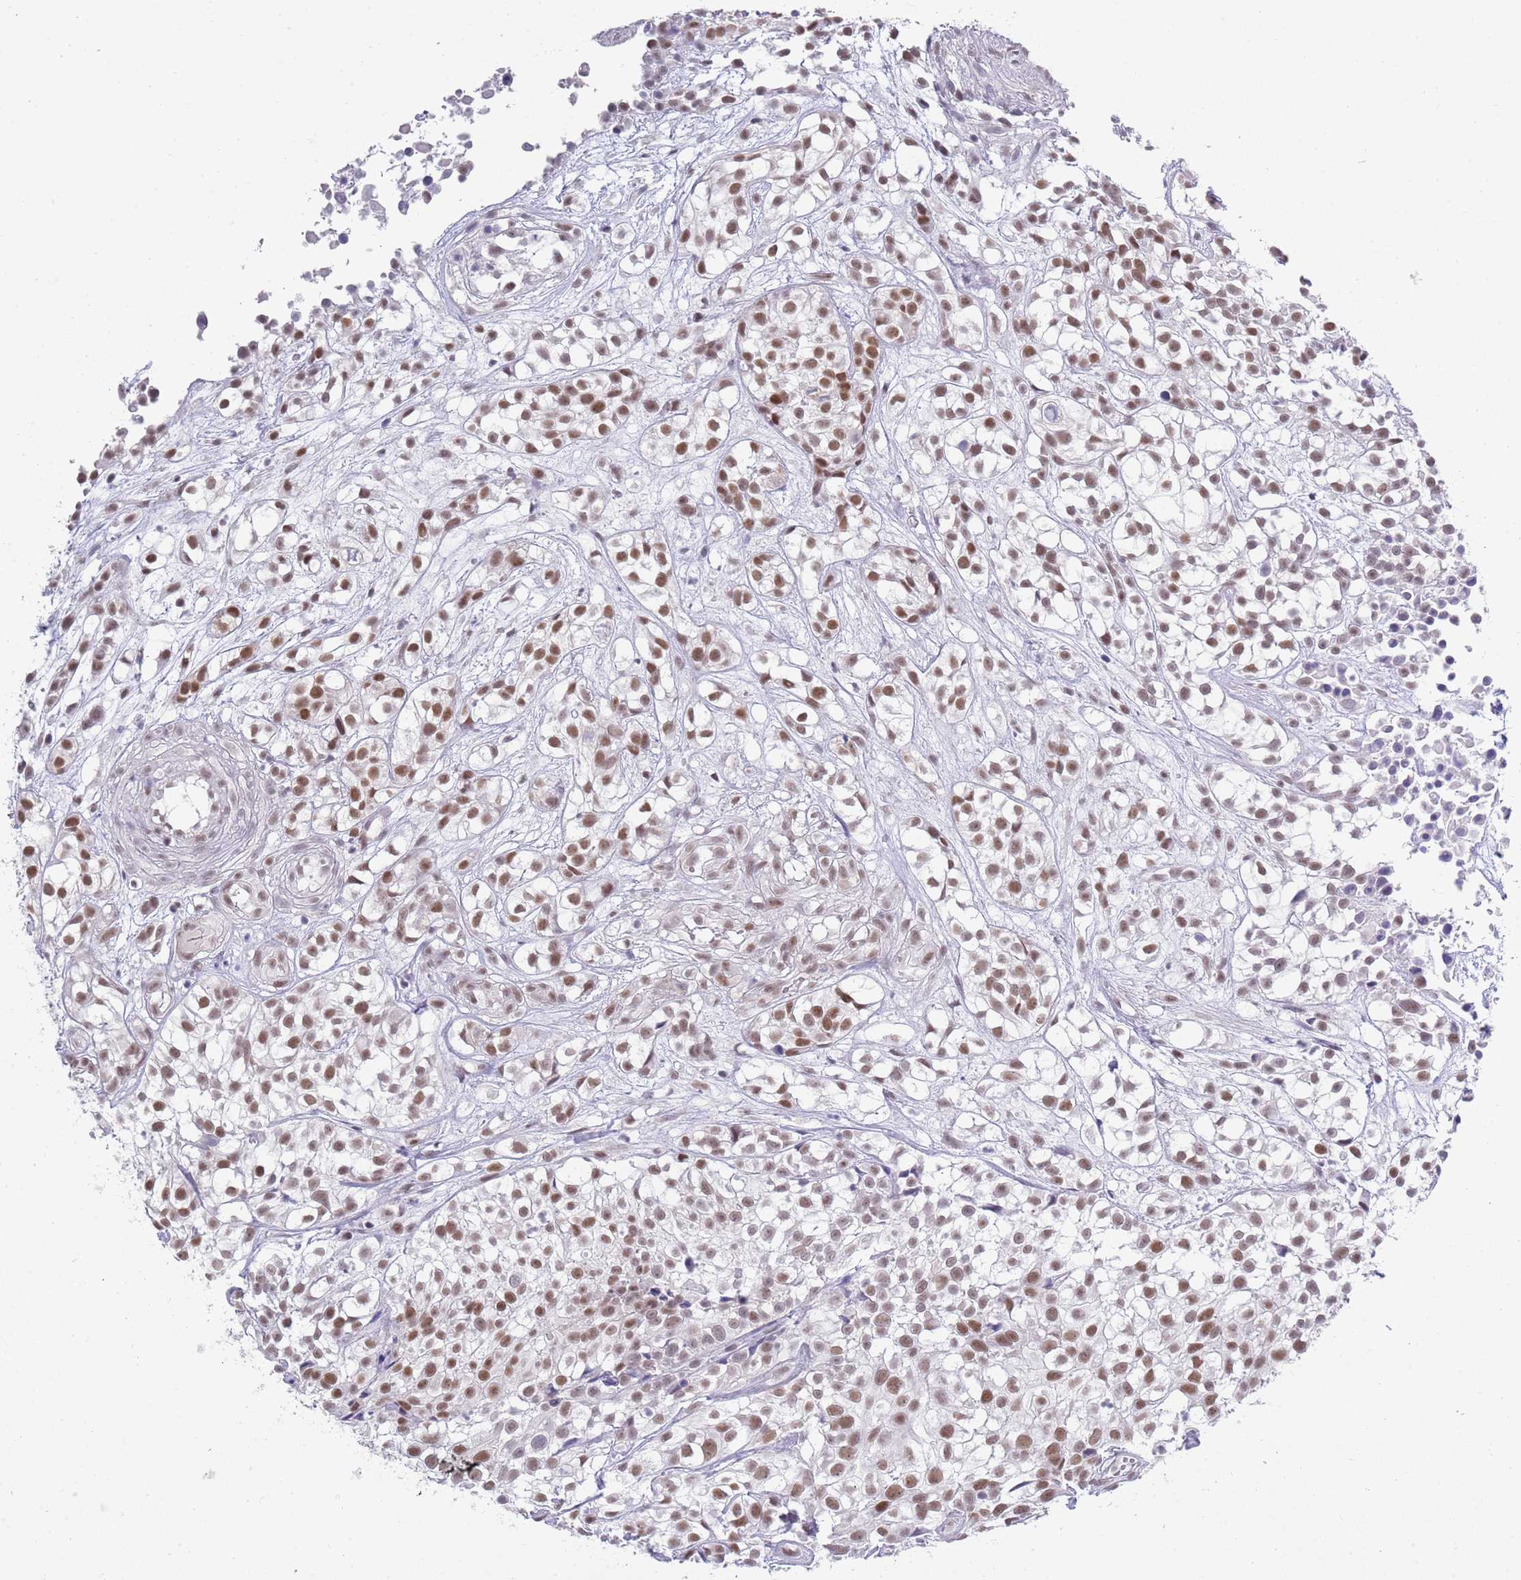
{"staining": {"intensity": "moderate", "quantity": ">75%", "location": "nuclear"}, "tissue": "urothelial cancer", "cell_type": "Tumor cells", "image_type": "cancer", "snomed": [{"axis": "morphology", "description": "Urothelial carcinoma, High grade"}, {"axis": "topography", "description": "Urinary bladder"}], "caption": "A high-resolution histopathology image shows IHC staining of urothelial carcinoma (high-grade), which exhibits moderate nuclear expression in about >75% of tumor cells. Ihc stains the protein in brown and the nuclei are stained blue.", "gene": "SEPHS2", "patient": {"sex": "male", "age": 56}}